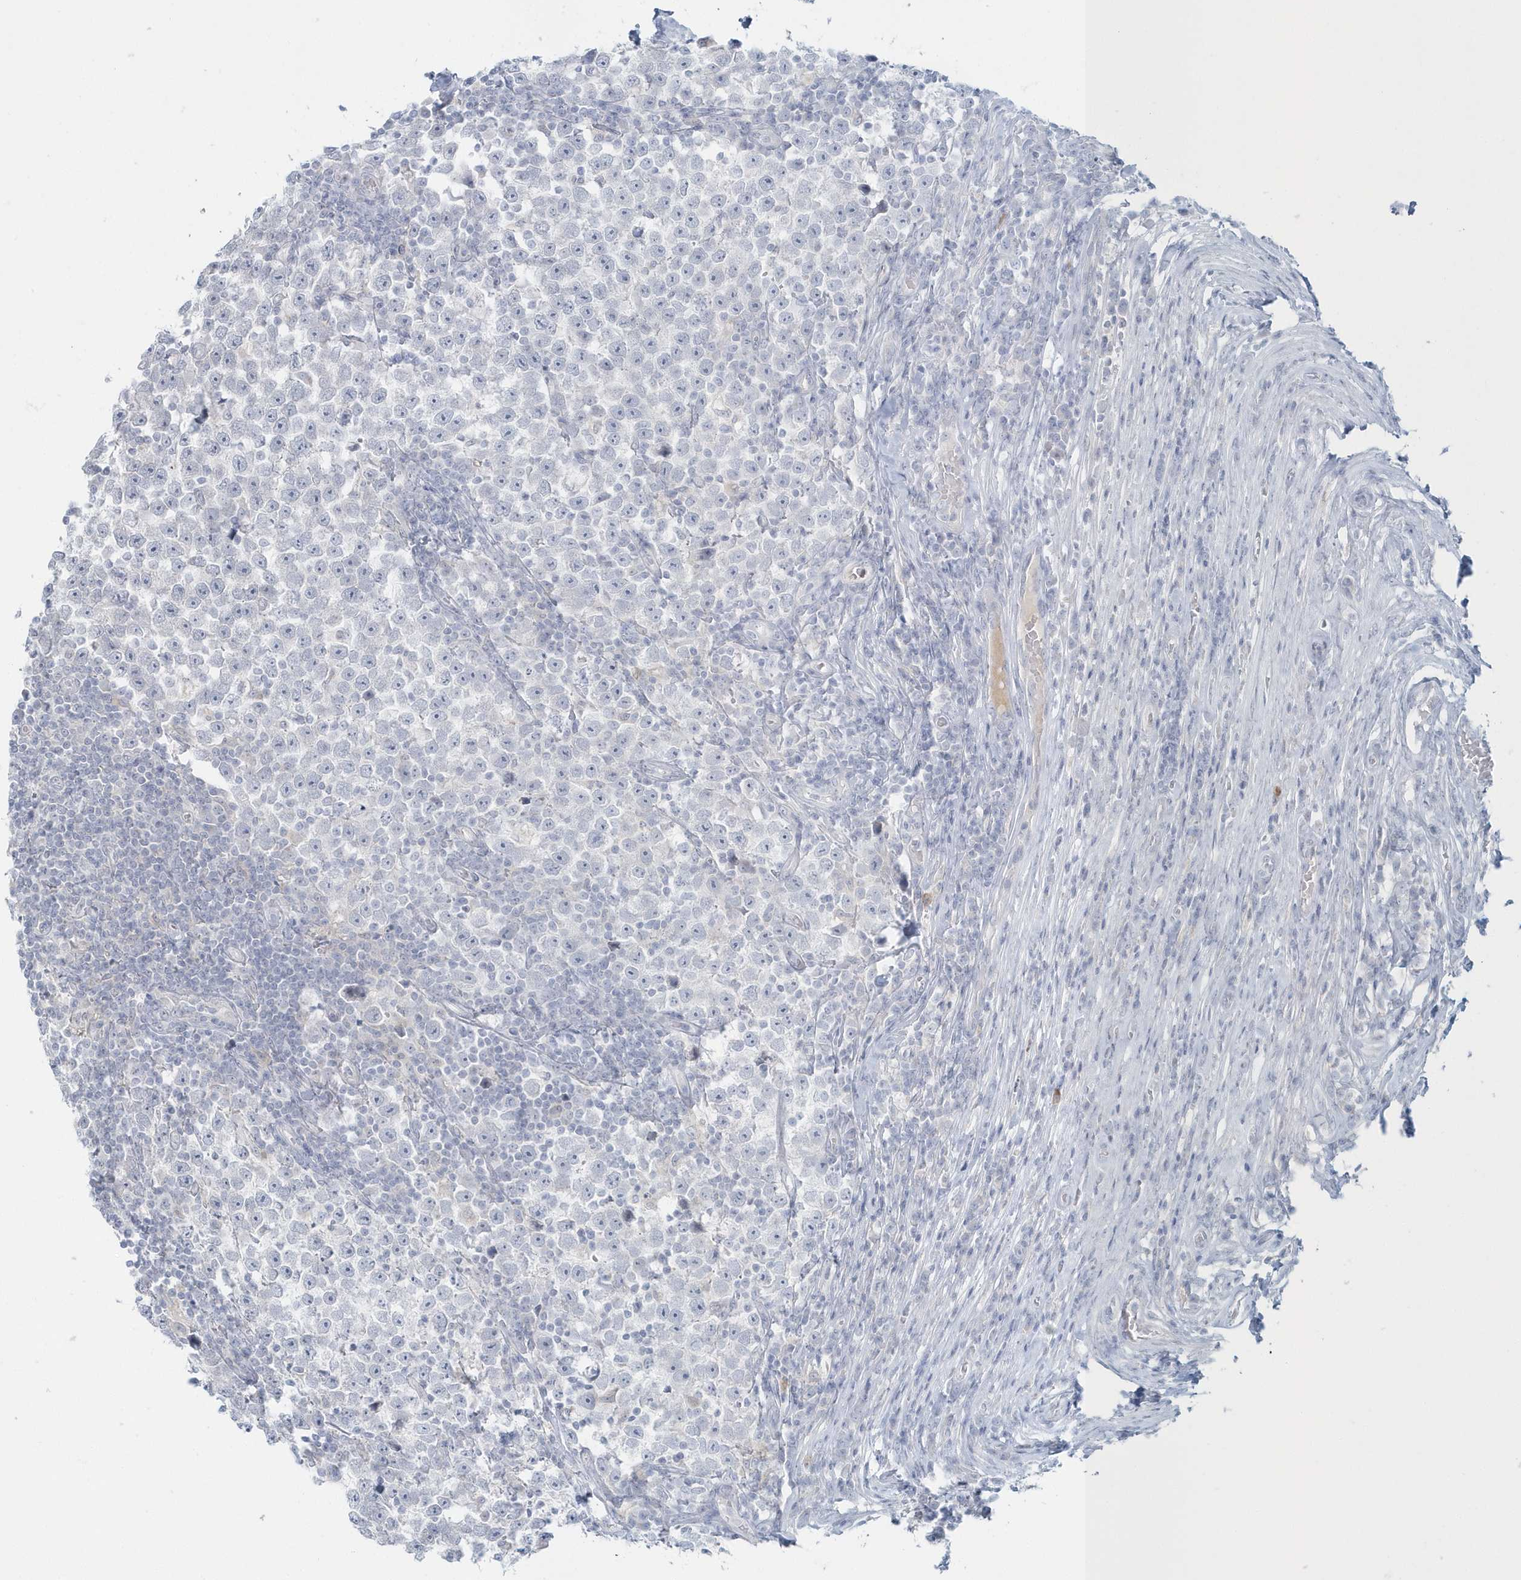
{"staining": {"intensity": "negative", "quantity": "none", "location": "none"}, "tissue": "testis cancer", "cell_type": "Tumor cells", "image_type": "cancer", "snomed": [{"axis": "morphology", "description": "Normal tissue, NOS"}, {"axis": "morphology", "description": "Seminoma, NOS"}, {"axis": "topography", "description": "Testis"}], "caption": "Testis seminoma stained for a protein using IHC shows no staining tumor cells.", "gene": "BLTP3A", "patient": {"sex": "male", "age": 43}}